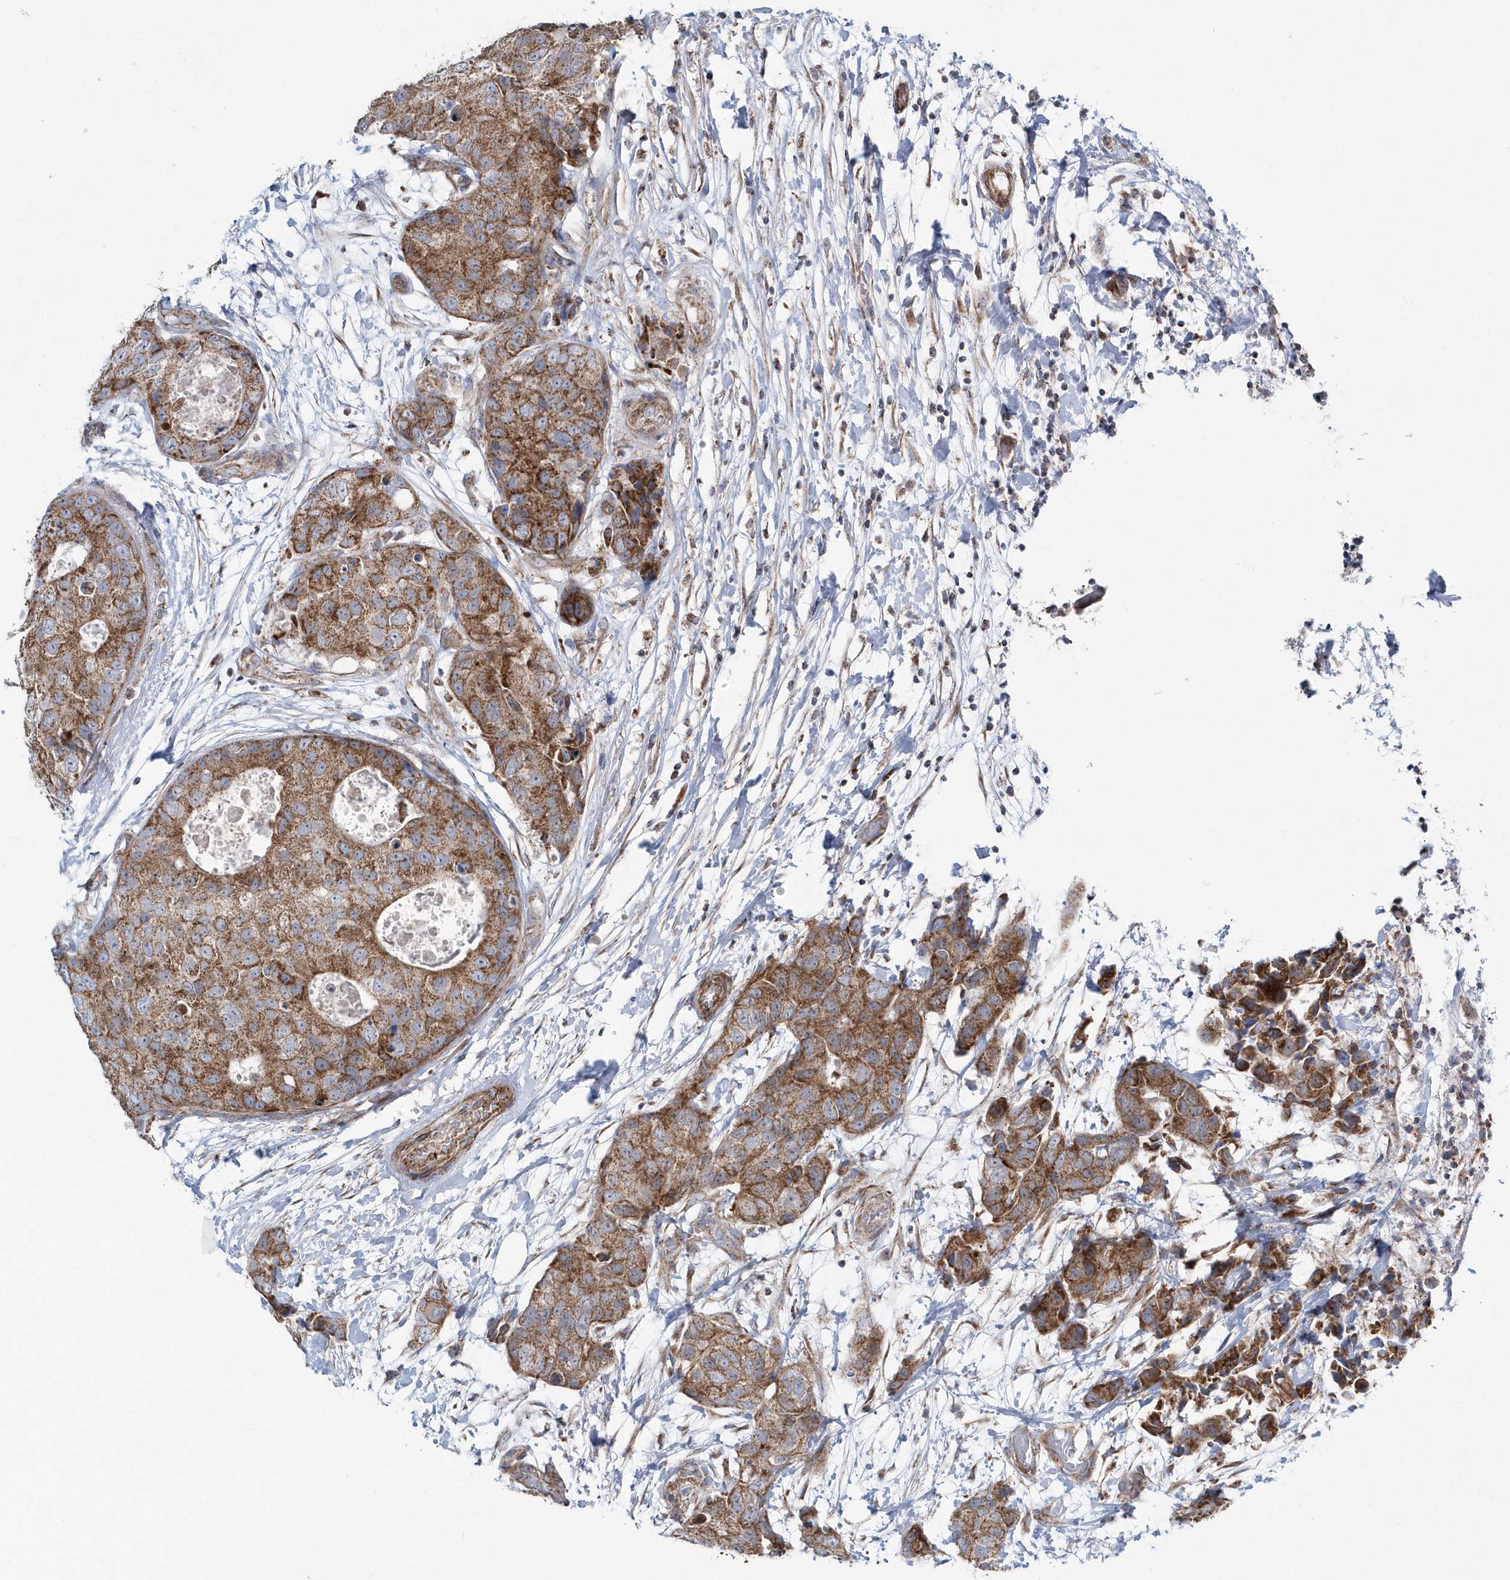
{"staining": {"intensity": "moderate", "quantity": ">75%", "location": "cytoplasmic/membranous"}, "tissue": "breast cancer", "cell_type": "Tumor cells", "image_type": "cancer", "snomed": [{"axis": "morphology", "description": "Duct carcinoma"}, {"axis": "topography", "description": "Breast"}], "caption": "The photomicrograph reveals a brown stain indicating the presence of a protein in the cytoplasmic/membranous of tumor cells in breast cancer.", "gene": "OPA1", "patient": {"sex": "female", "age": 62}}